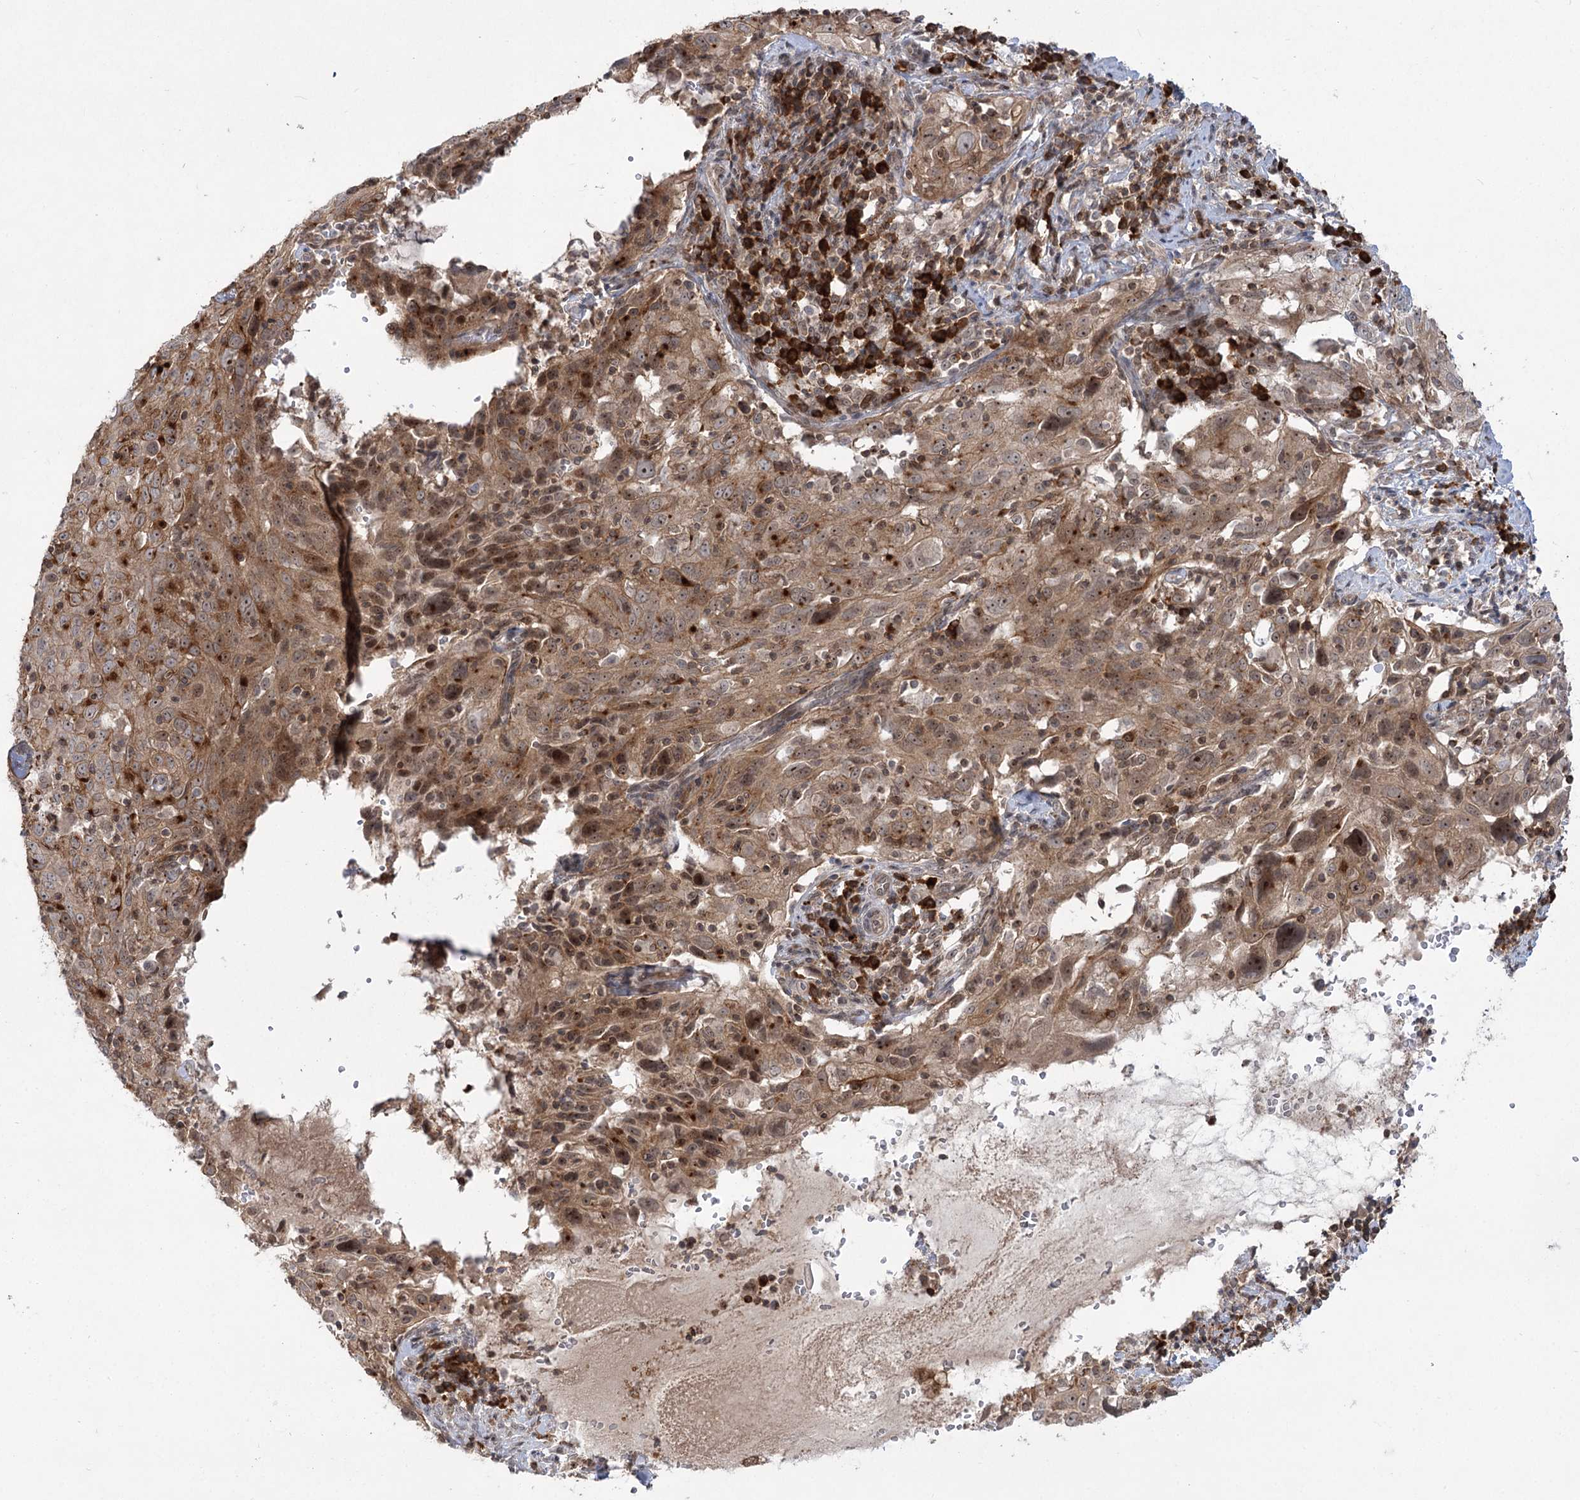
{"staining": {"intensity": "moderate", "quantity": ">75%", "location": "cytoplasmic/membranous"}, "tissue": "cervical cancer", "cell_type": "Tumor cells", "image_type": "cancer", "snomed": [{"axis": "morphology", "description": "Squamous cell carcinoma, NOS"}, {"axis": "topography", "description": "Cervix"}], "caption": "Immunohistochemical staining of squamous cell carcinoma (cervical) reveals moderate cytoplasmic/membranous protein staining in about >75% of tumor cells. (Brightfield microscopy of DAB IHC at high magnification).", "gene": "SYTL1", "patient": {"sex": "female", "age": 31}}